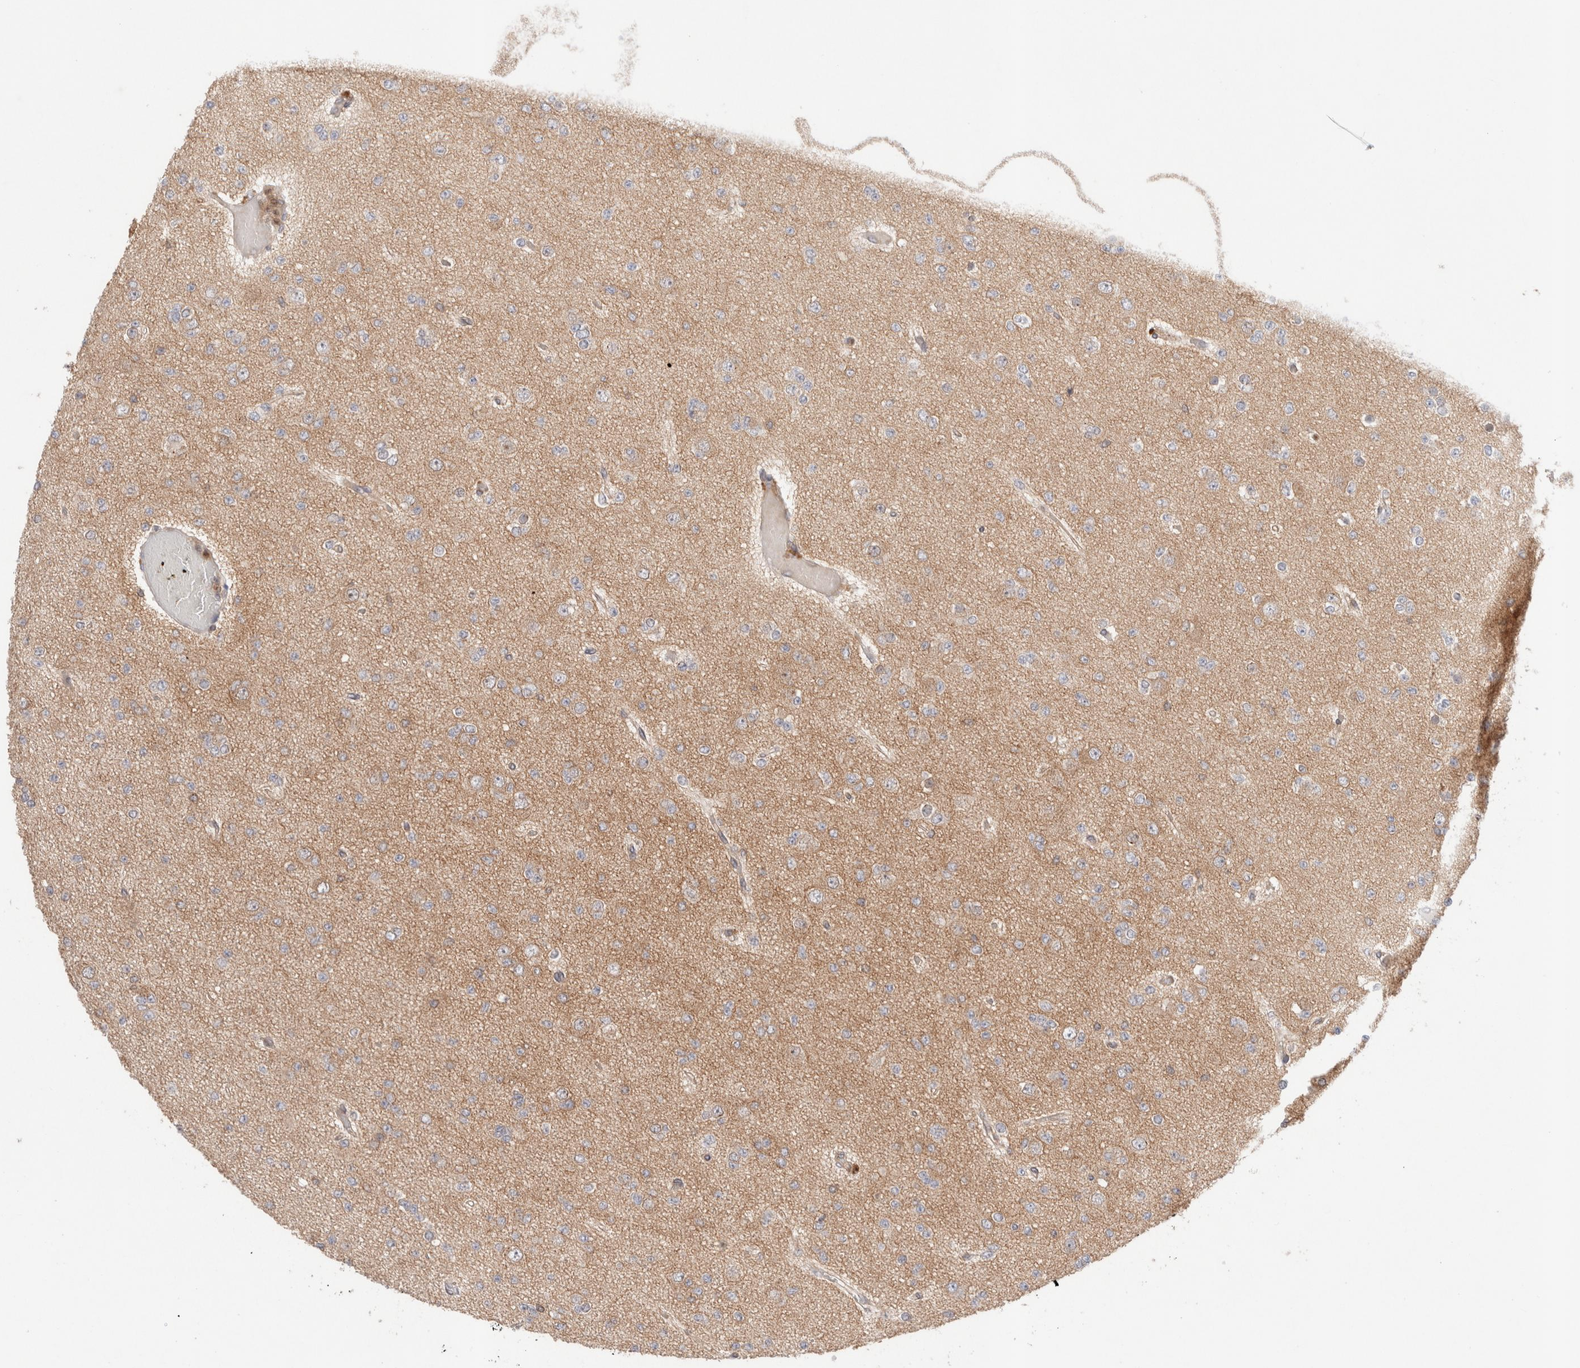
{"staining": {"intensity": "negative", "quantity": "none", "location": "none"}, "tissue": "glioma", "cell_type": "Tumor cells", "image_type": "cancer", "snomed": [{"axis": "morphology", "description": "Glioma, malignant, Low grade"}, {"axis": "topography", "description": "Brain"}], "caption": "The photomicrograph demonstrates no significant staining in tumor cells of glioma.", "gene": "SIKE1", "patient": {"sex": "female", "age": 22}}